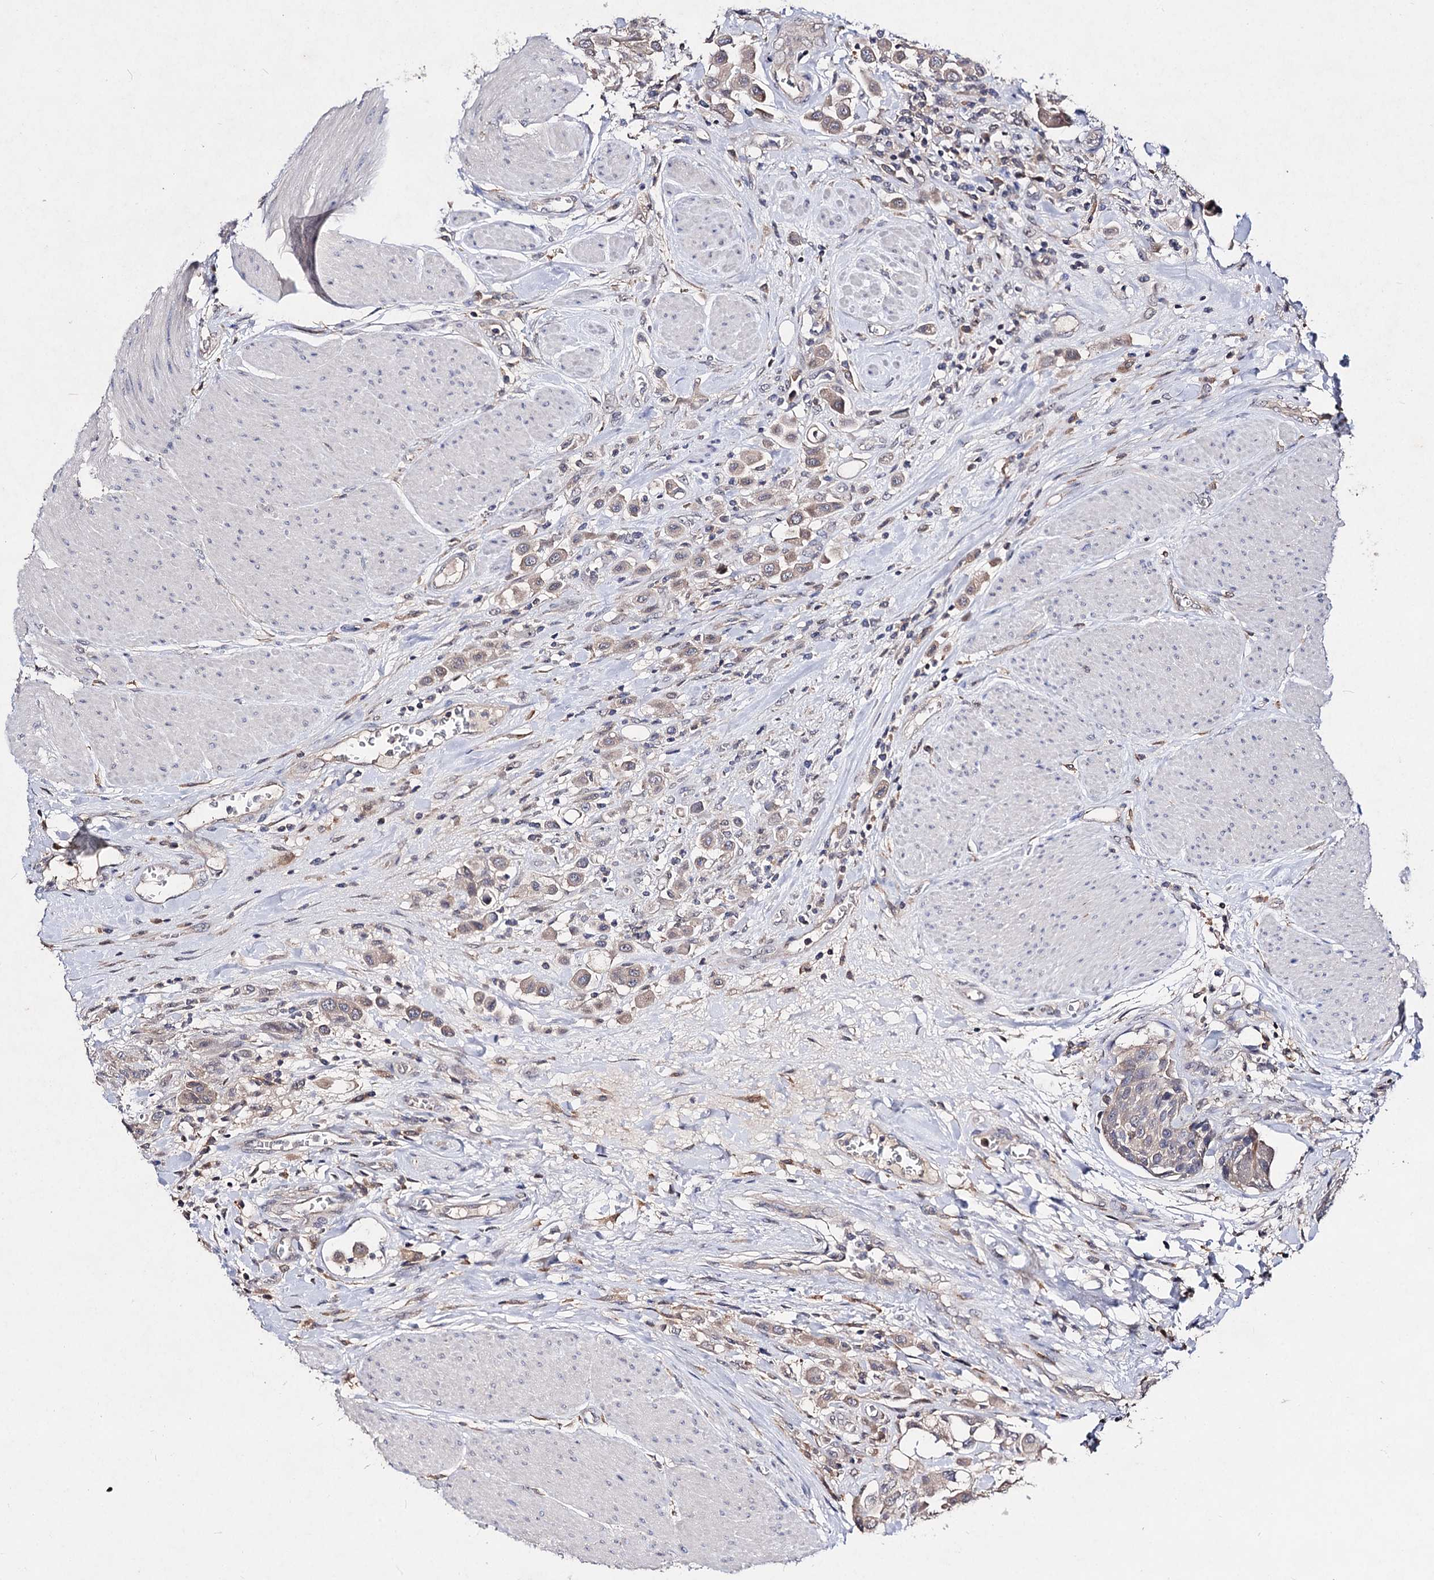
{"staining": {"intensity": "weak", "quantity": "<25%", "location": "cytoplasmic/membranous"}, "tissue": "urothelial cancer", "cell_type": "Tumor cells", "image_type": "cancer", "snomed": [{"axis": "morphology", "description": "Urothelial carcinoma, High grade"}, {"axis": "topography", "description": "Urinary bladder"}], "caption": "IHC histopathology image of neoplastic tissue: human urothelial carcinoma (high-grade) stained with DAB reveals no significant protein expression in tumor cells.", "gene": "ACTR6", "patient": {"sex": "male", "age": 50}}